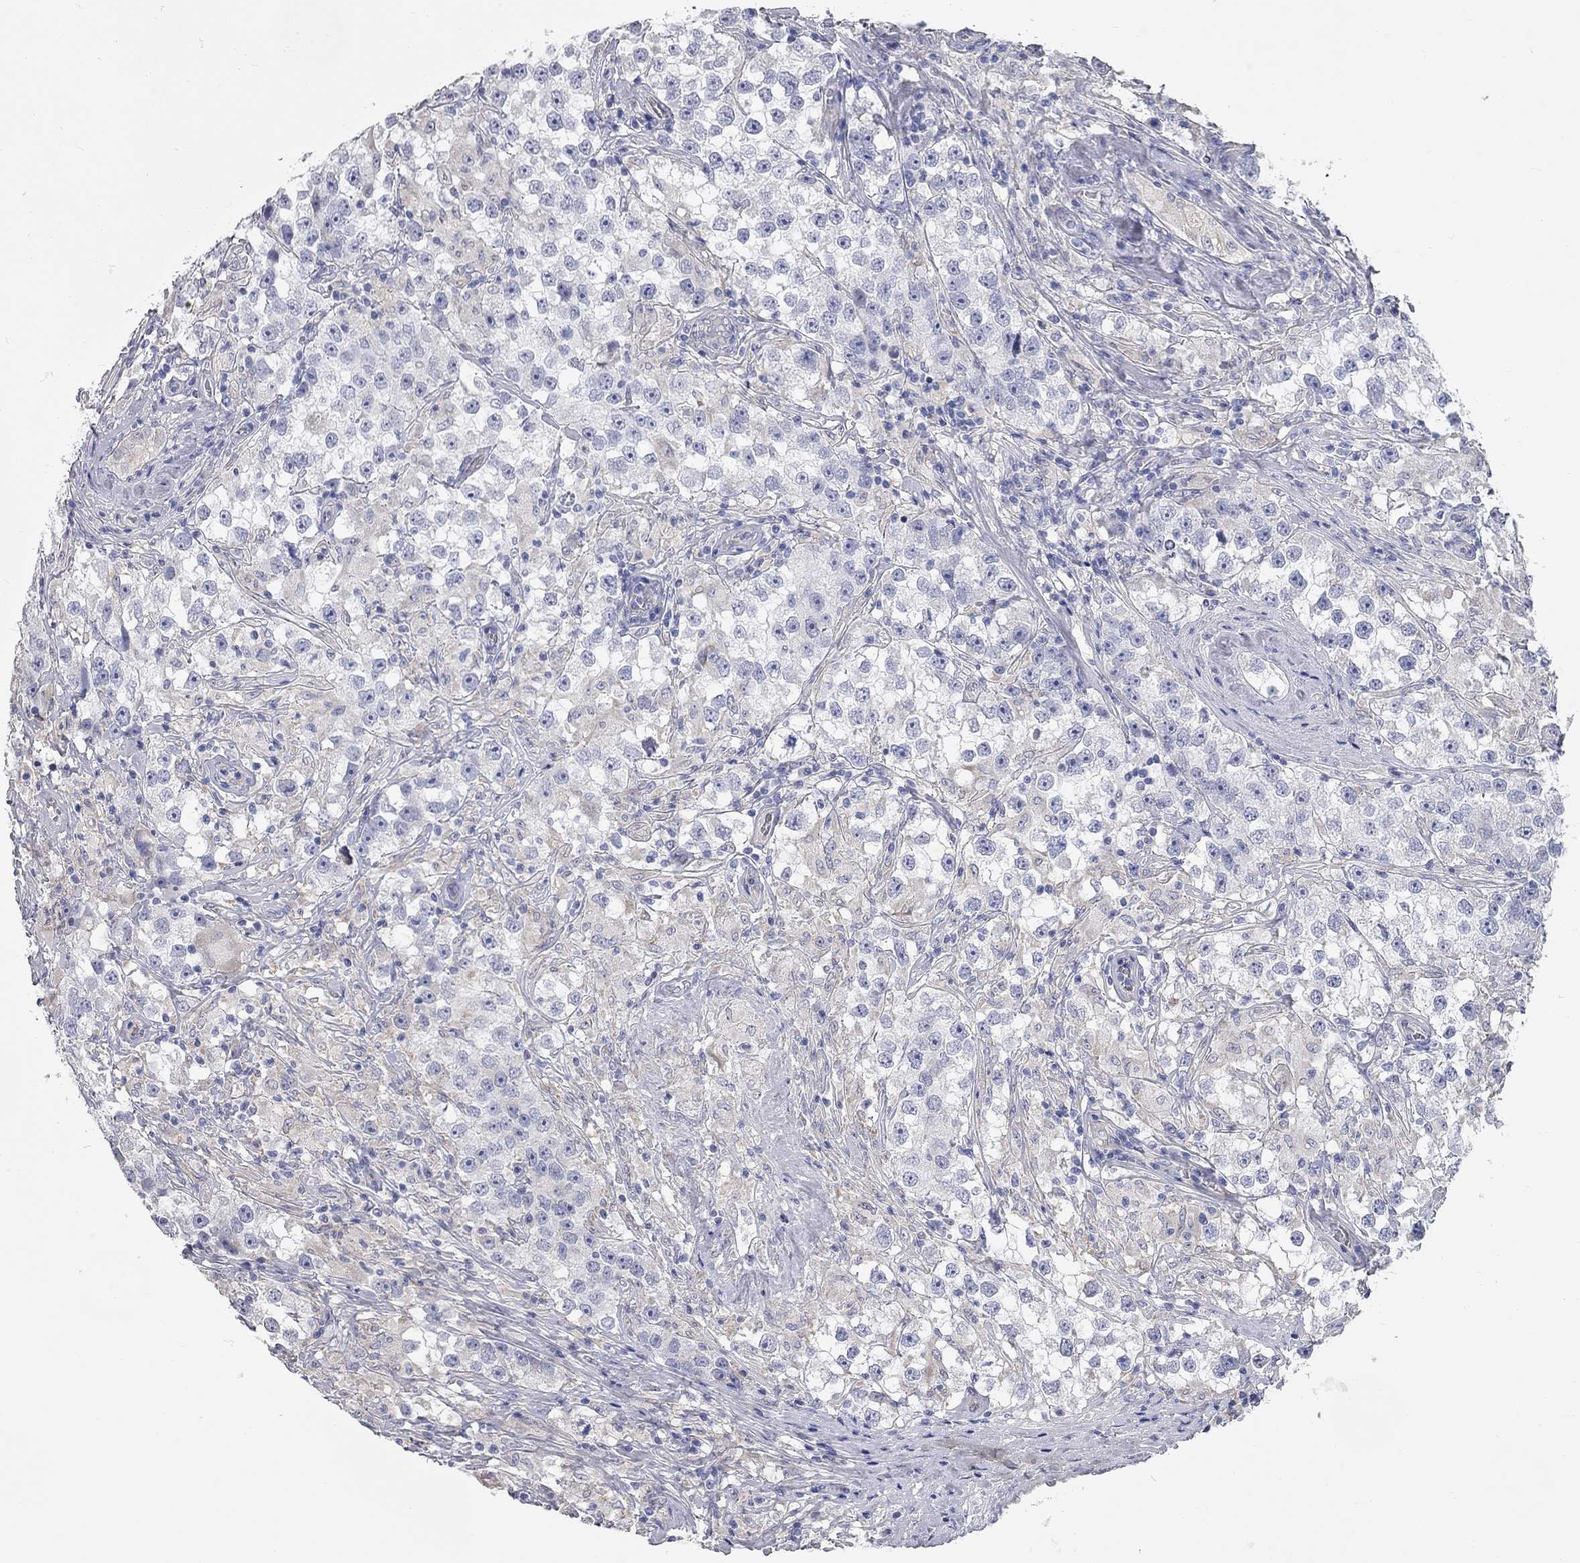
{"staining": {"intensity": "negative", "quantity": "none", "location": "none"}, "tissue": "testis cancer", "cell_type": "Tumor cells", "image_type": "cancer", "snomed": [{"axis": "morphology", "description": "Seminoma, NOS"}, {"axis": "topography", "description": "Testis"}], "caption": "The histopathology image shows no significant positivity in tumor cells of testis seminoma.", "gene": "XAGE2", "patient": {"sex": "male", "age": 46}}